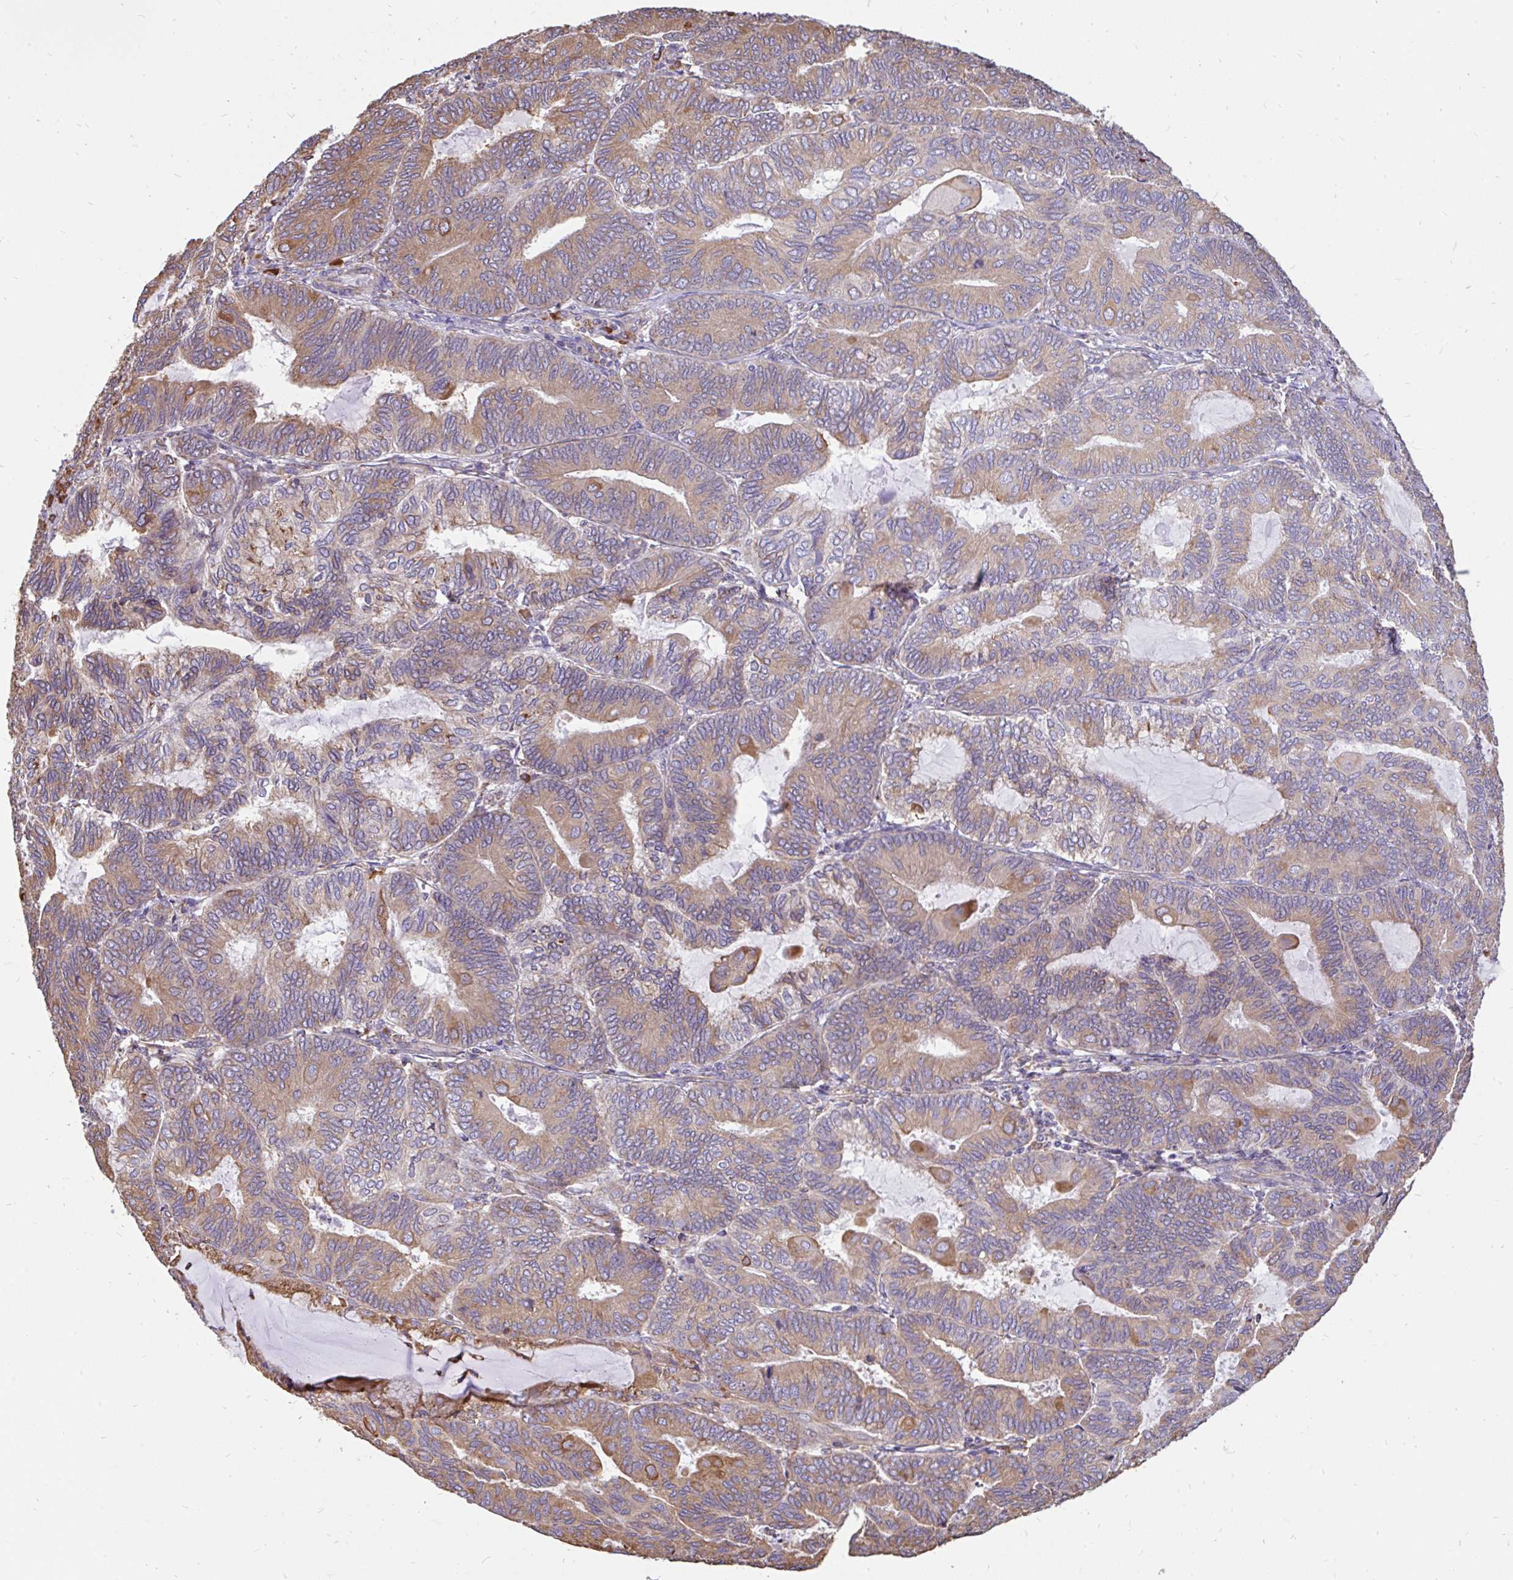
{"staining": {"intensity": "moderate", "quantity": "25%-75%", "location": "cytoplasmic/membranous"}, "tissue": "endometrial cancer", "cell_type": "Tumor cells", "image_type": "cancer", "snomed": [{"axis": "morphology", "description": "Adenocarcinoma, NOS"}, {"axis": "topography", "description": "Endometrium"}], "caption": "The histopathology image reveals immunohistochemical staining of adenocarcinoma (endometrial). There is moderate cytoplasmic/membranous positivity is appreciated in about 25%-75% of tumor cells.", "gene": "EML5", "patient": {"sex": "female", "age": 81}}